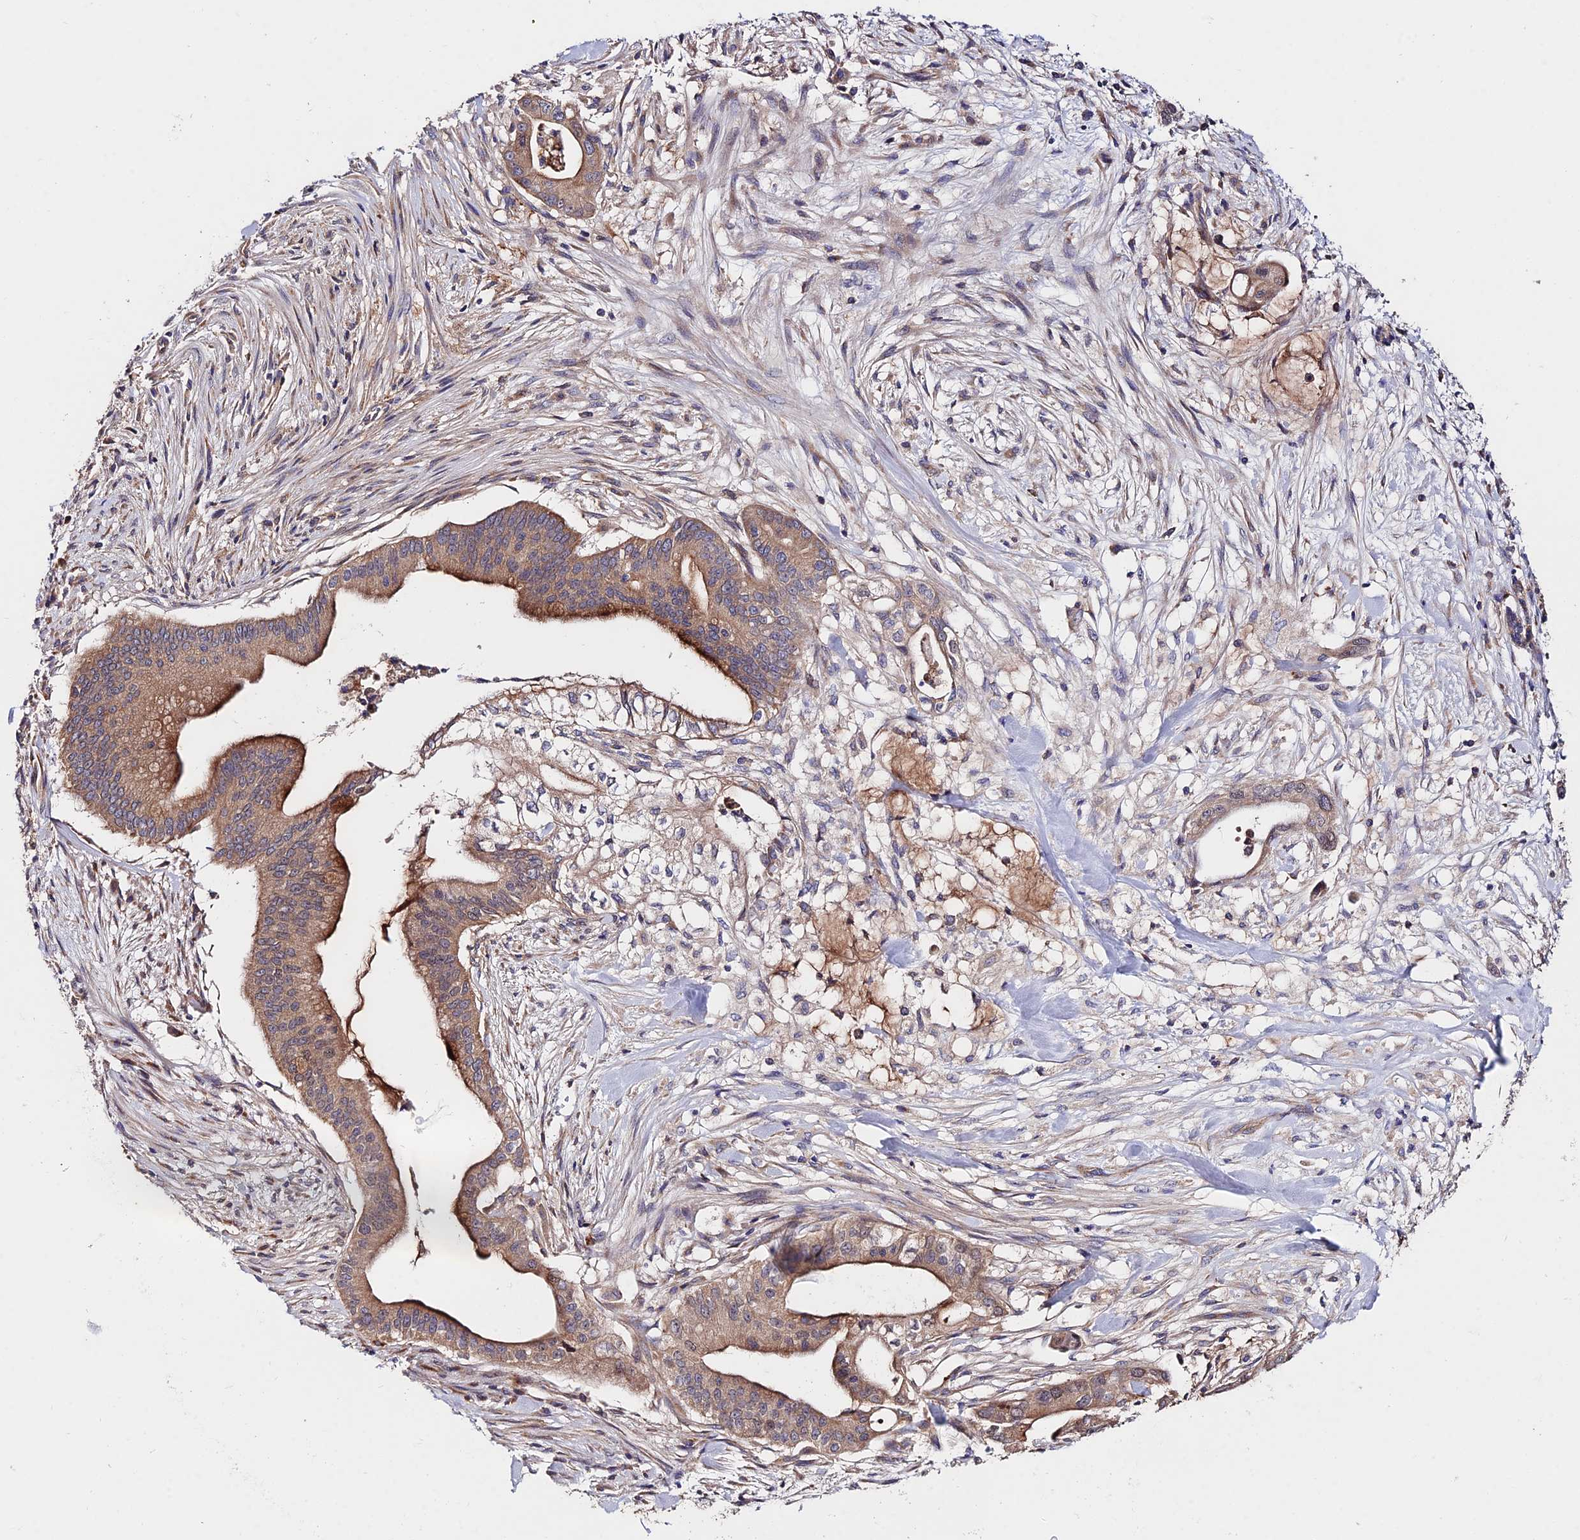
{"staining": {"intensity": "moderate", "quantity": ">75%", "location": "cytoplasmic/membranous"}, "tissue": "pancreatic cancer", "cell_type": "Tumor cells", "image_type": "cancer", "snomed": [{"axis": "morphology", "description": "Adenocarcinoma, NOS"}, {"axis": "topography", "description": "Pancreas"}], "caption": "There is medium levels of moderate cytoplasmic/membranous expression in tumor cells of pancreatic cancer (adenocarcinoma), as demonstrated by immunohistochemical staining (brown color).", "gene": "CDC37L1", "patient": {"sex": "male", "age": 46}}